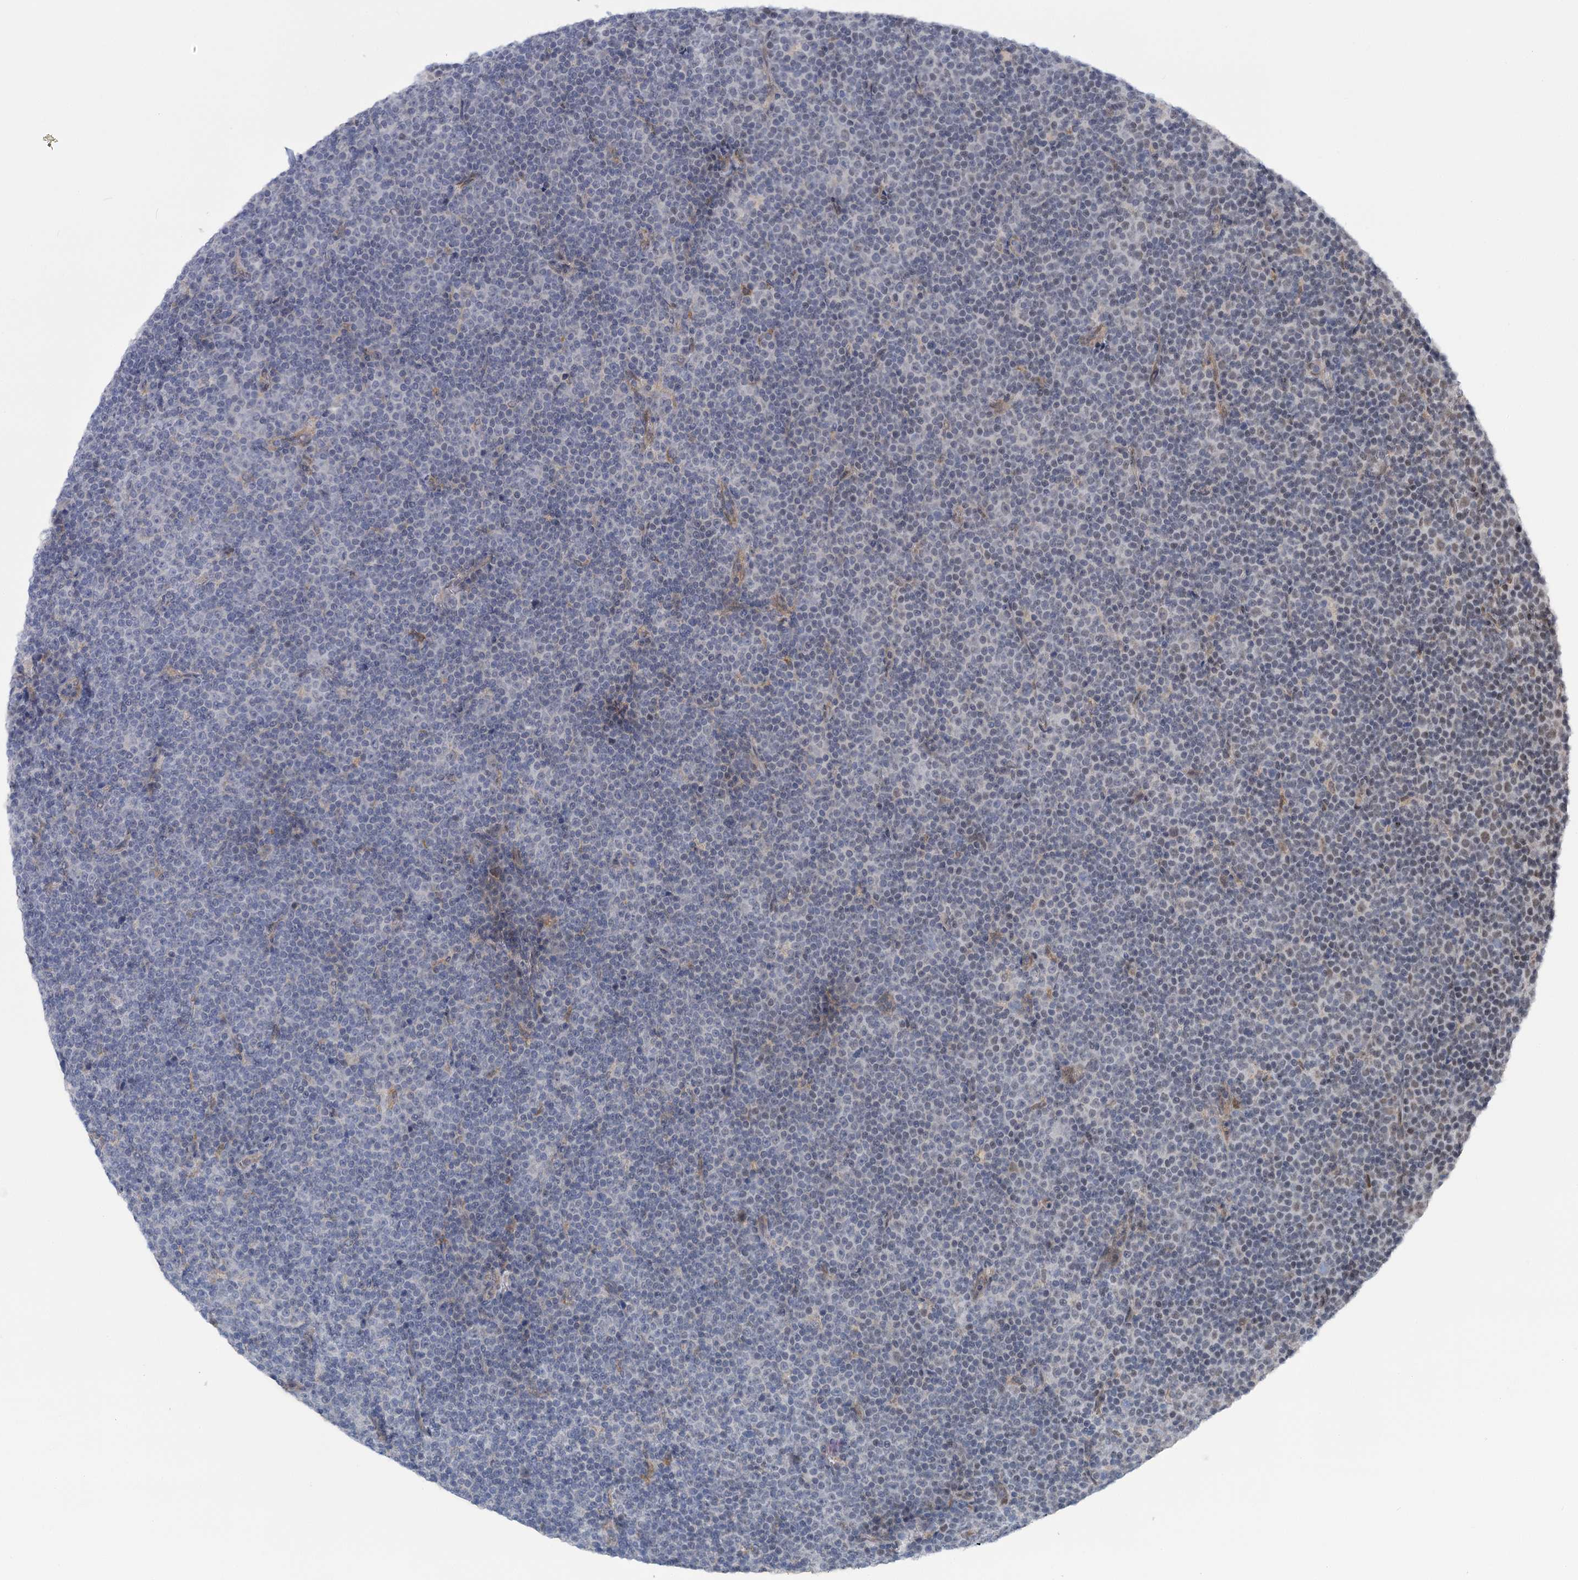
{"staining": {"intensity": "negative", "quantity": "none", "location": "none"}, "tissue": "lymphoma", "cell_type": "Tumor cells", "image_type": "cancer", "snomed": [{"axis": "morphology", "description": "Malignant lymphoma, non-Hodgkin's type, Low grade"}, {"axis": "topography", "description": "Lymph node"}], "caption": "High power microscopy image of an immunohistochemistry histopathology image of low-grade malignant lymphoma, non-Hodgkin's type, revealing no significant expression in tumor cells.", "gene": "MBLAC2", "patient": {"sex": "female", "age": 67}}